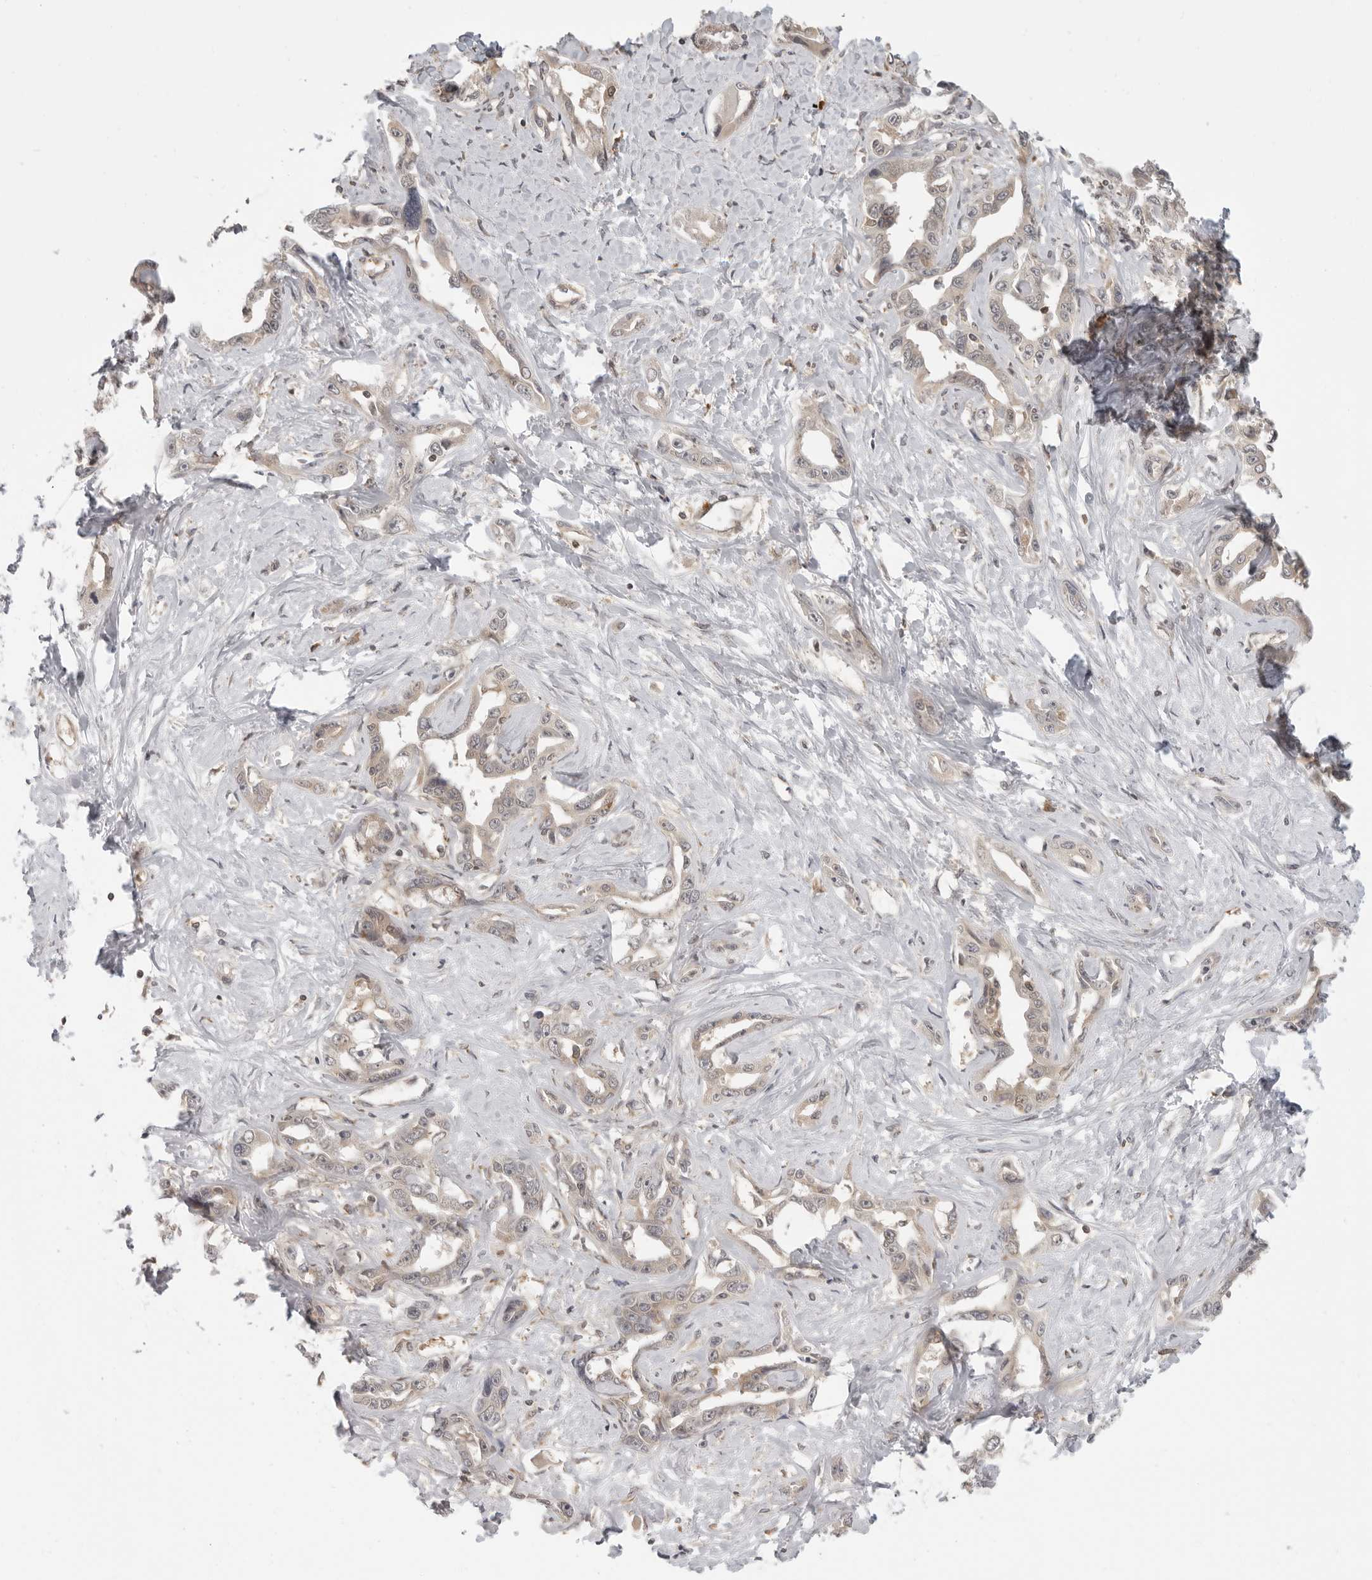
{"staining": {"intensity": "weak", "quantity": ">75%", "location": "cytoplasmic/membranous"}, "tissue": "liver cancer", "cell_type": "Tumor cells", "image_type": "cancer", "snomed": [{"axis": "morphology", "description": "Cholangiocarcinoma"}, {"axis": "topography", "description": "Liver"}], "caption": "Protein expression analysis of human liver cancer reveals weak cytoplasmic/membranous staining in approximately >75% of tumor cells.", "gene": "PRRC2A", "patient": {"sex": "male", "age": 59}}